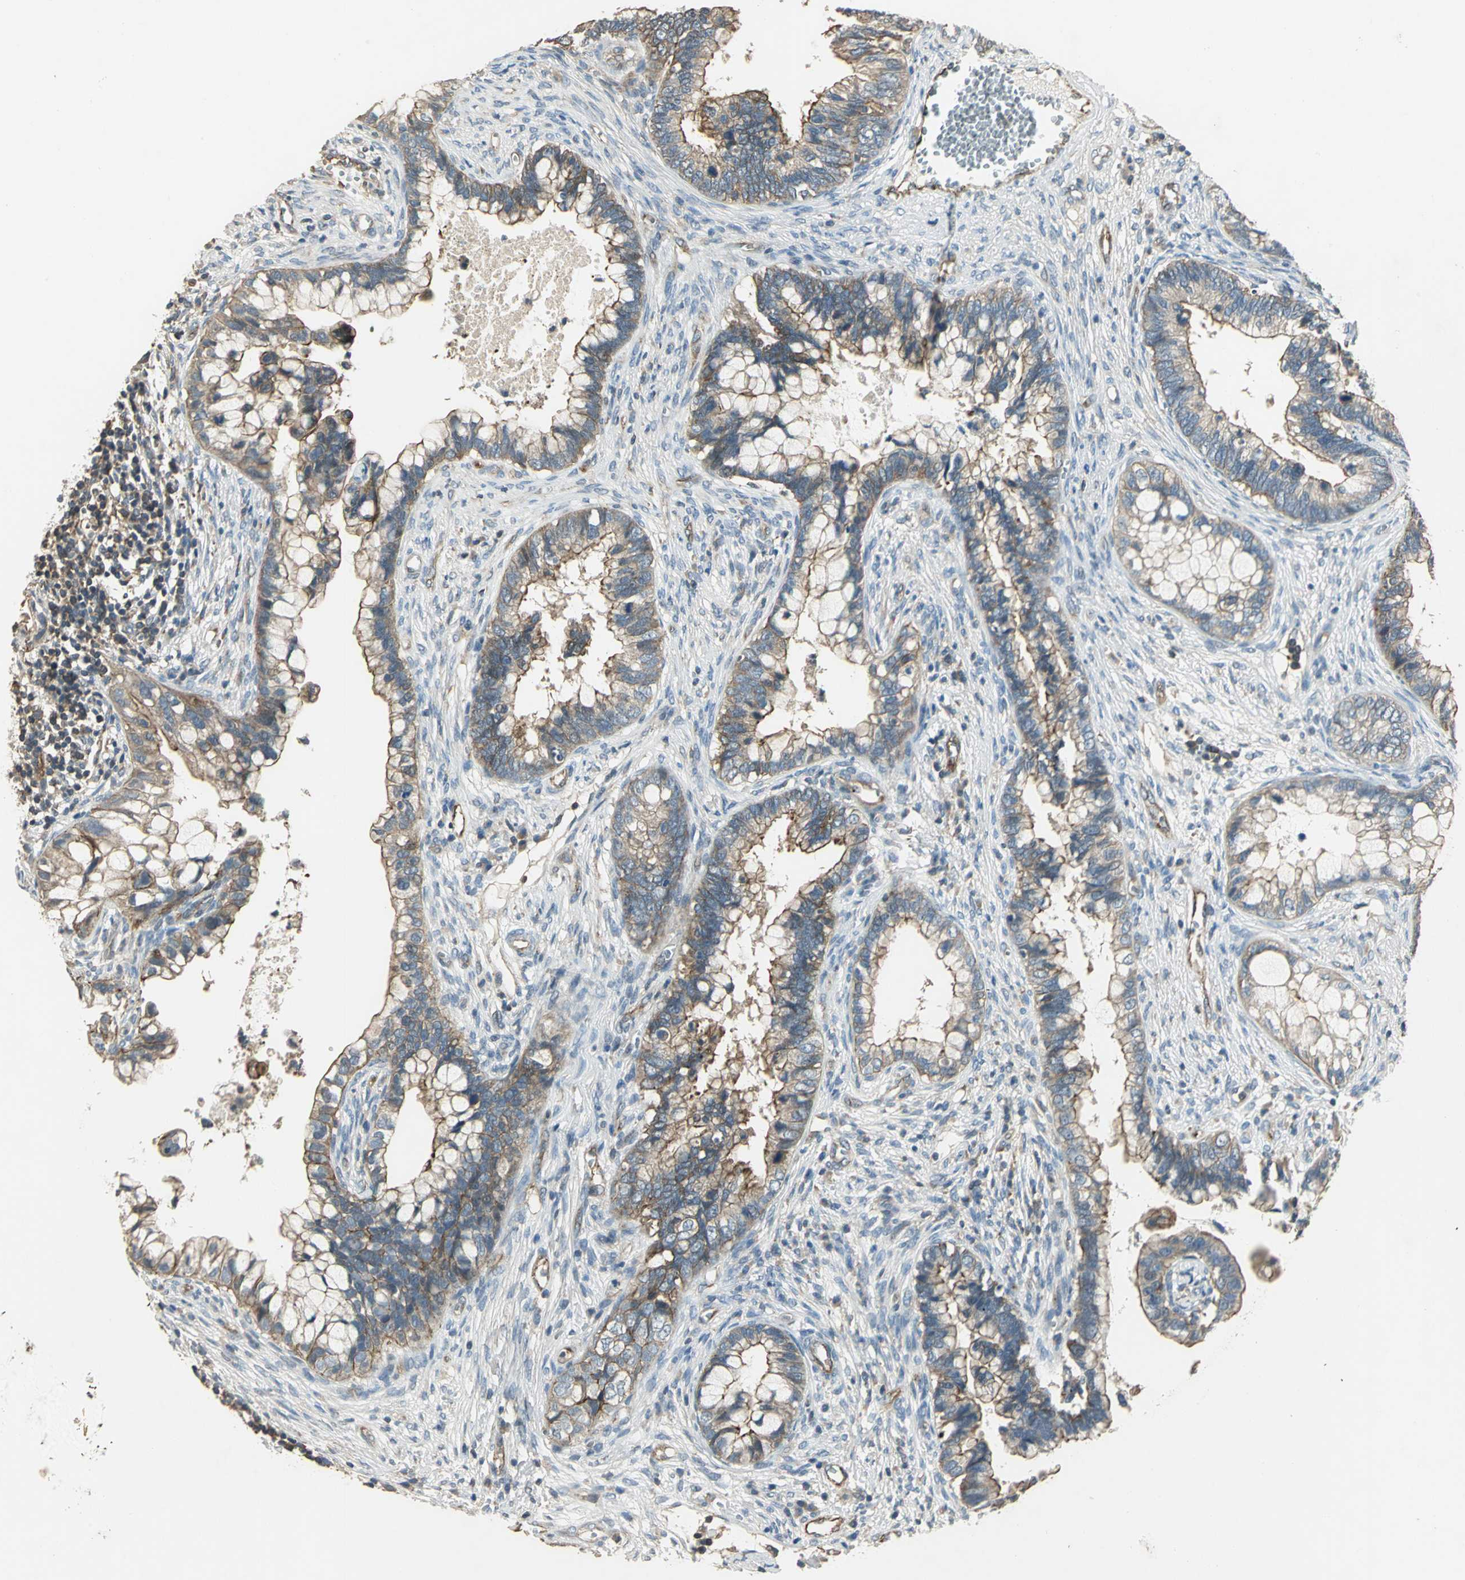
{"staining": {"intensity": "moderate", "quantity": ">75%", "location": "cytoplasmic/membranous"}, "tissue": "cervical cancer", "cell_type": "Tumor cells", "image_type": "cancer", "snomed": [{"axis": "morphology", "description": "Adenocarcinoma, NOS"}, {"axis": "topography", "description": "Cervix"}], "caption": "Human cervical adenocarcinoma stained with a brown dye displays moderate cytoplasmic/membranous positive positivity in about >75% of tumor cells.", "gene": "RAPGEF1", "patient": {"sex": "female", "age": 44}}